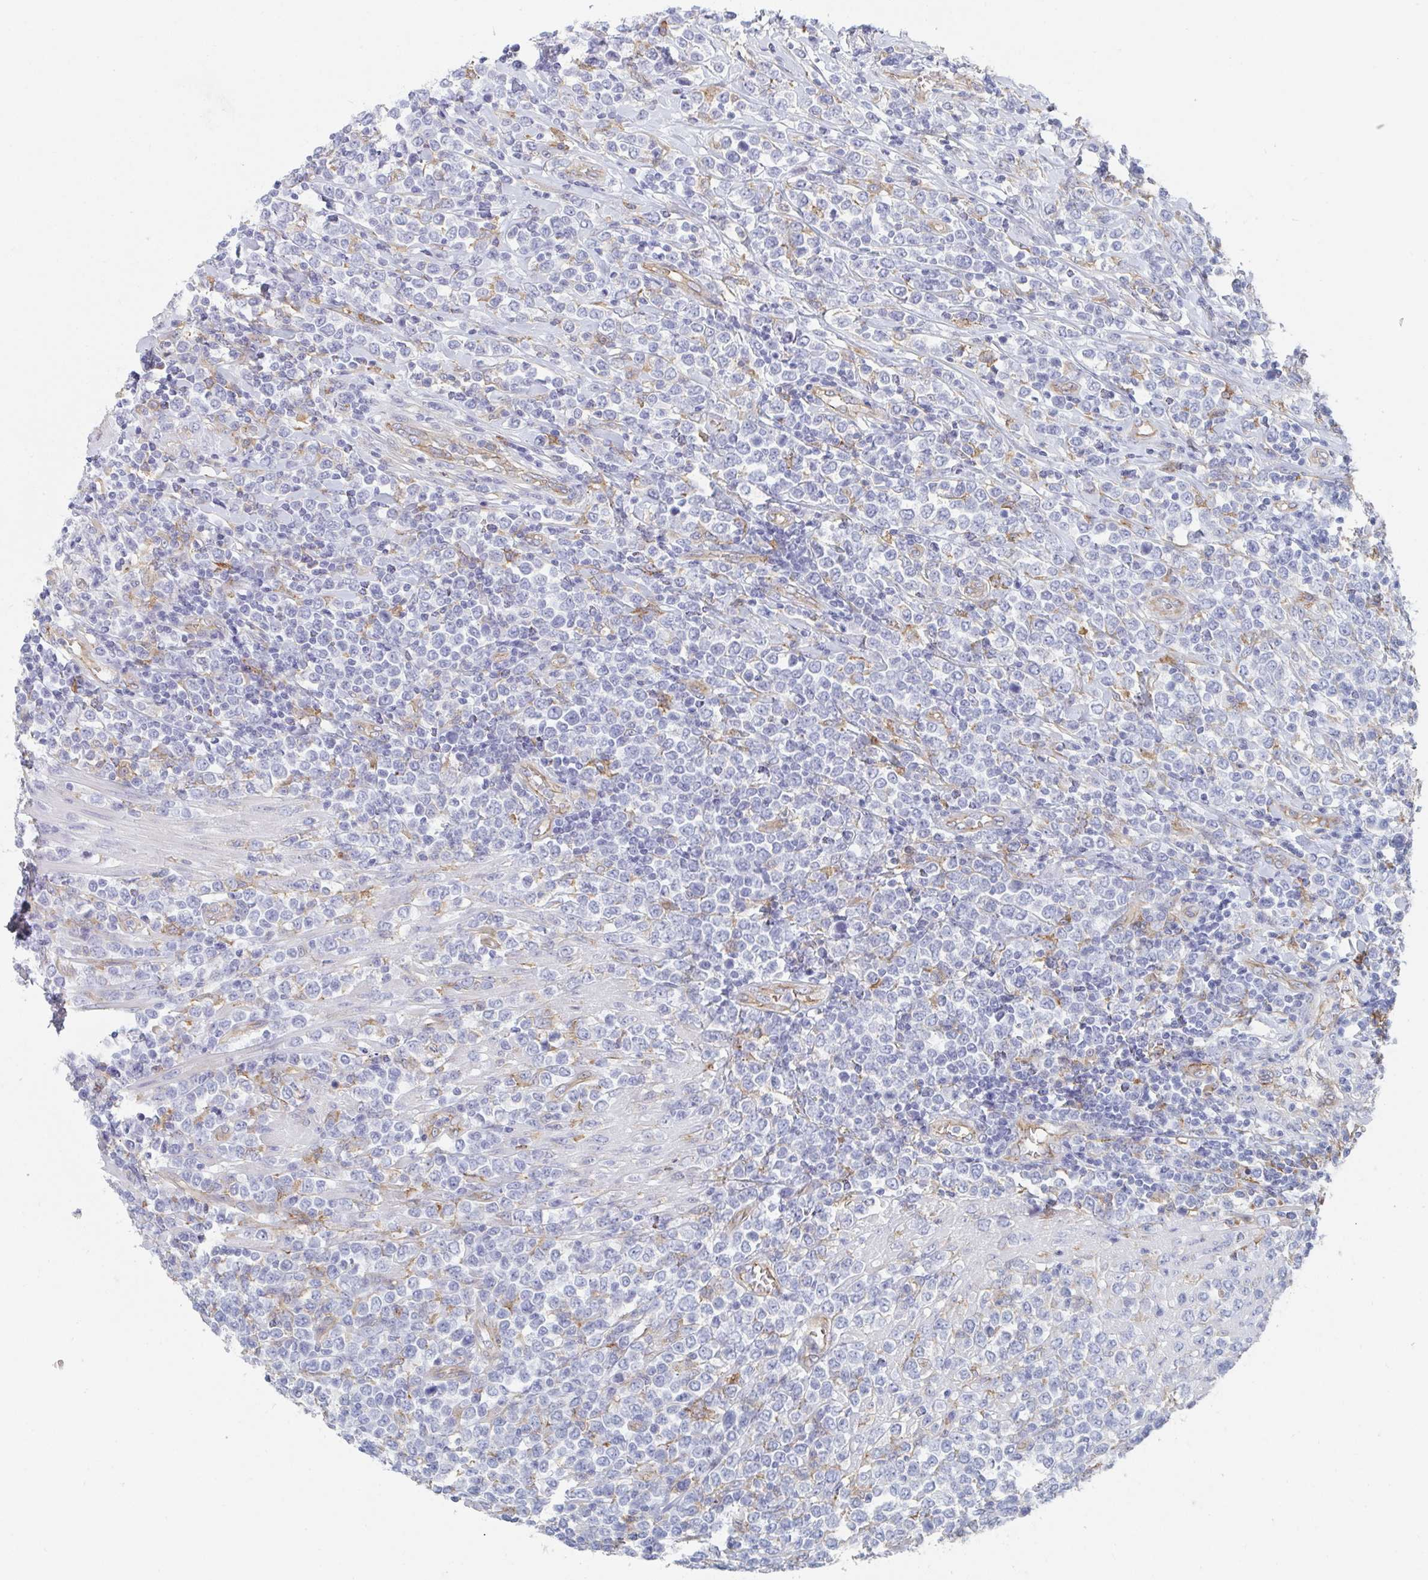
{"staining": {"intensity": "negative", "quantity": "none", "location": "none"}, "tissue": "lymphoma", "cell_type": "Tumor cells", "image_type": "cancer", "snomed": [{"axis": "morphology", "description": "Malignant lymphoma, non-Hodgkin's type, High grade"}, {"axis": "topography", "description": "Soft tissue"}], "caption": "The immunohistochemistry (IHC) histopathology image has no significant staining in tumor cells of lymphoma tissue.", "gene": "DAB2", "patient": {"sex": "female", "age": 56}}